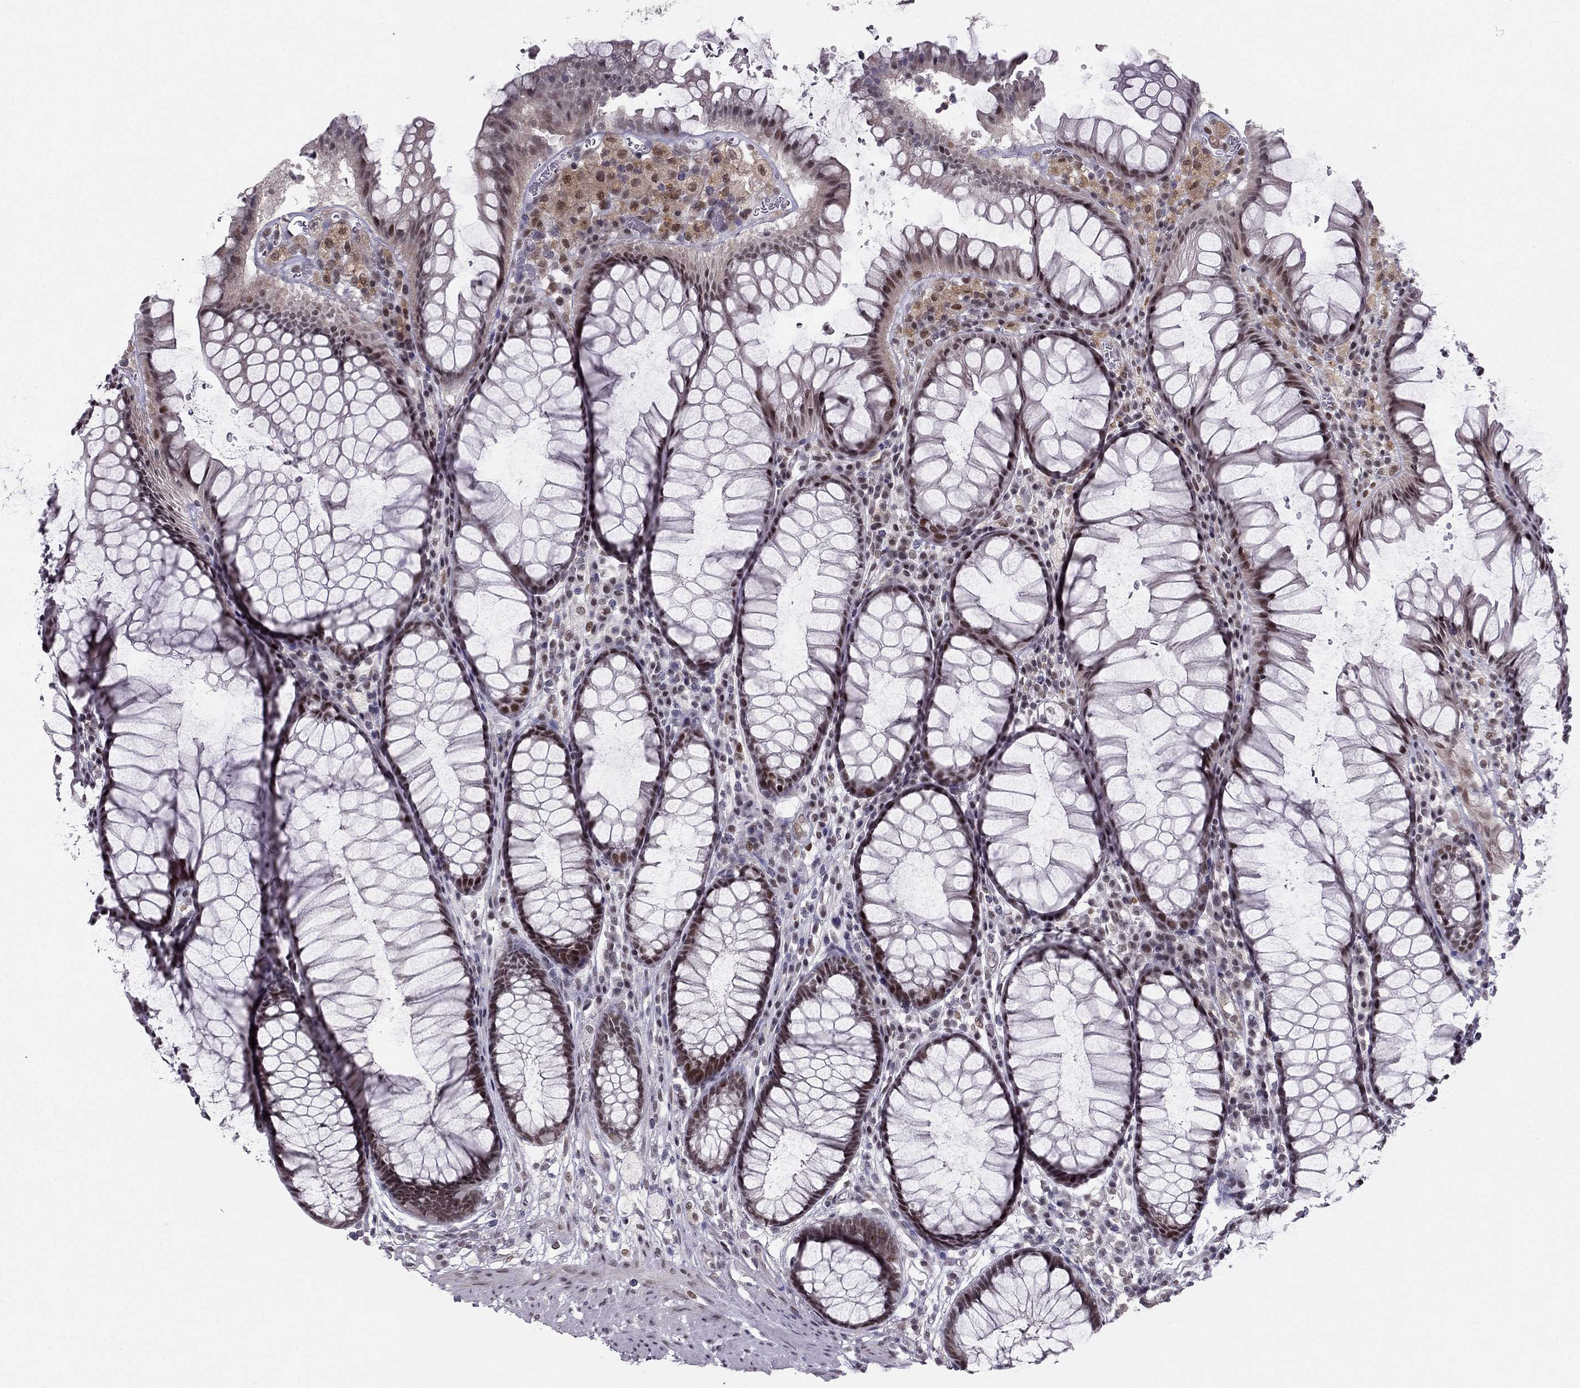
{"staining": {"intensity": "moderate", "quantity": "25%-75%", "location": "nuclear"}, "tissue": "rectum", "cell_type": "Glandular cells", "image_type": "normal", "snomed": [{"axis": "morphology", "description": "Normal tissue, NOS"}, {"axis": "topography", "description": "Rectum"}], "caption": "Immunohistochemistry (IHC) (DAB) staining of benign human rectum demonstrates moderate nuclear protein staining in about 25%-75% of glandular cells. Using DAB (brown) and hematoxylin (blue) stains, captured at high magnification using brightfield microscopy.", "gene": "RPRD2", "patient": {"sex": "female", "age": 68}}